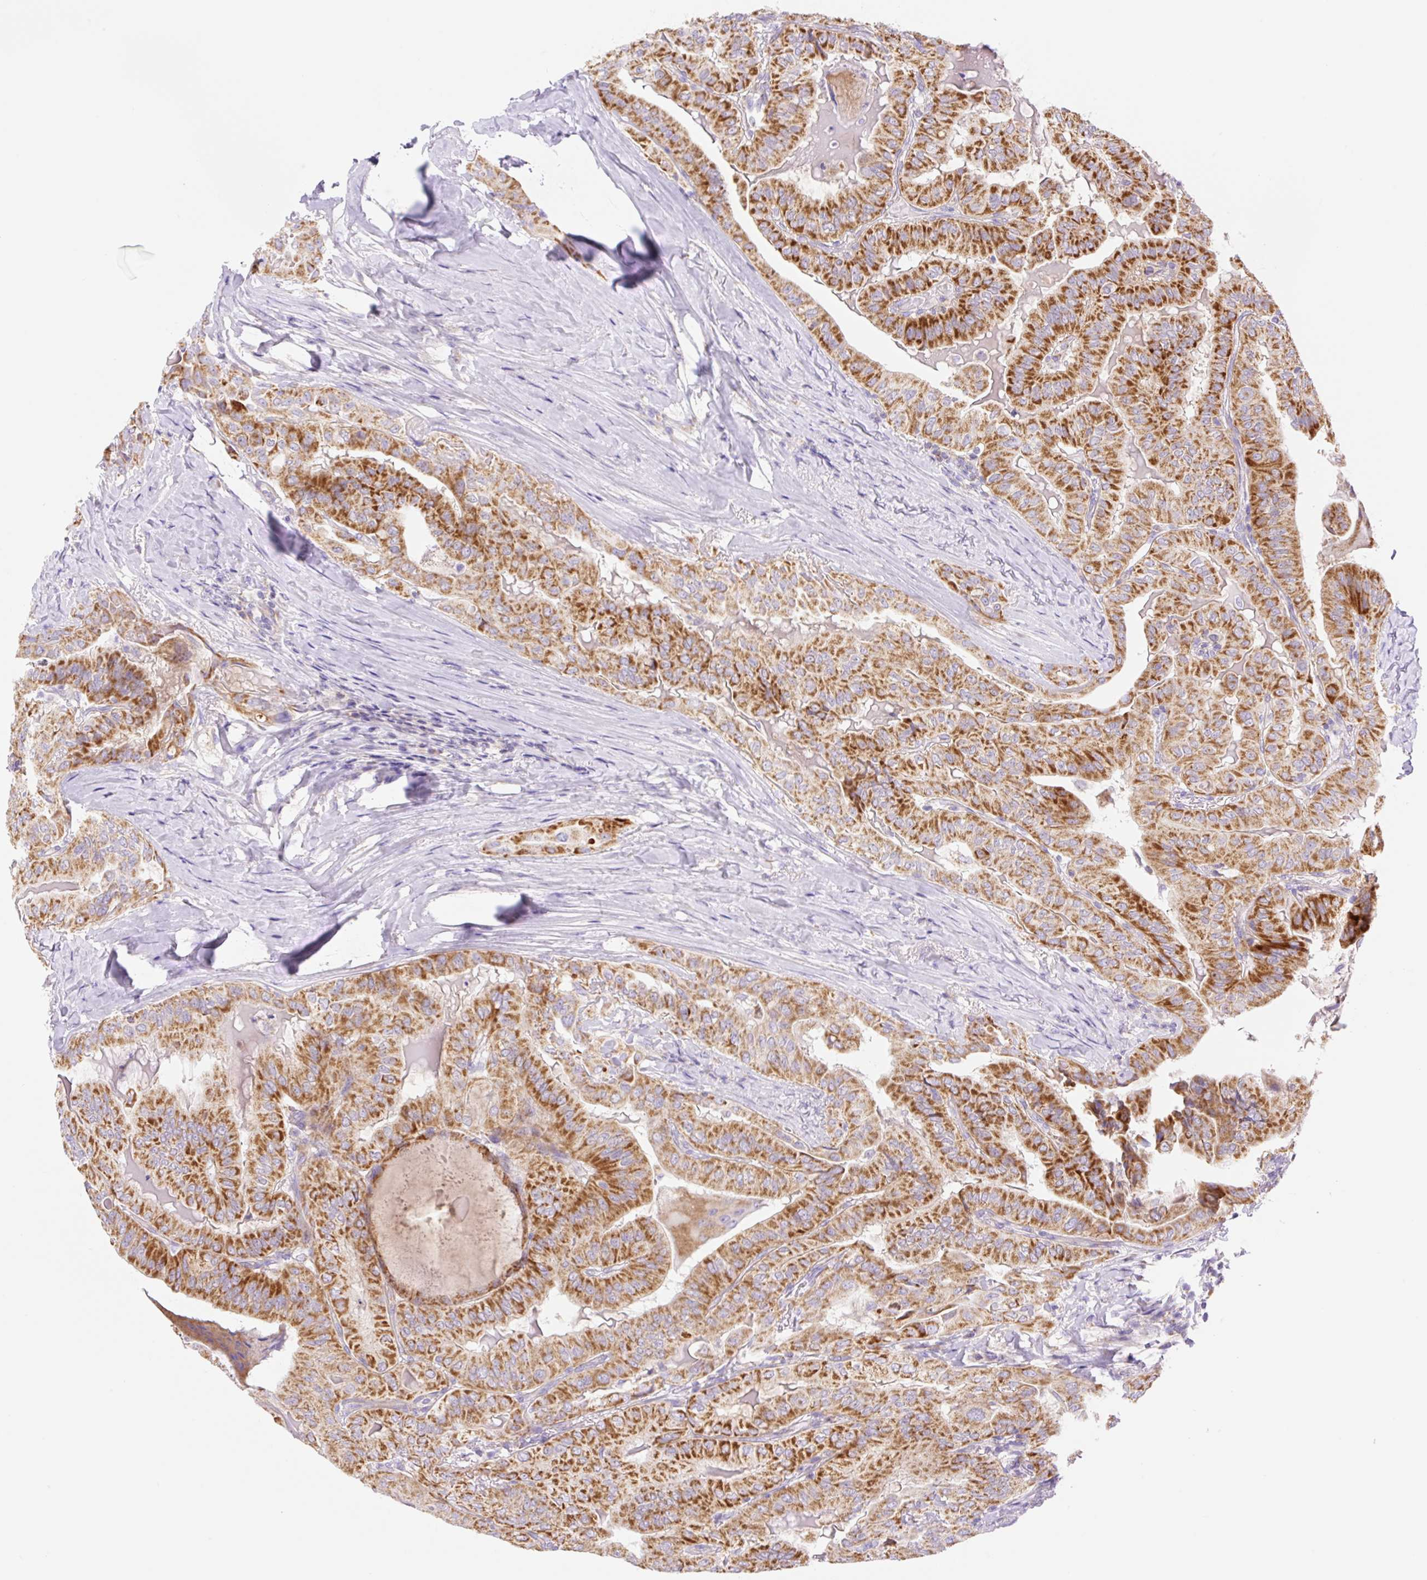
{"staining": {"intensity": "strong", "quantity": ">75%", "location": "cytoplasmic/membranous"}, "tissue": "thyroid cancer", "cell_type": "Tumor cells", "image_type": "cancer", "snomed": [{"axis": "morphology", "description": "Papillary adenocarcinoma, NOS"}, {"axis": "topography", "description": "Thyroid gland"}], "caption": "The image demonstrates staining of thyroid cancer (papillary adenocarcinoma), revealing strong cytoplasmic/membranous protein staining (brown color) within tumor cells.", "gene": "ETNK2", "patient": {"sex": "female", "age": 68}}